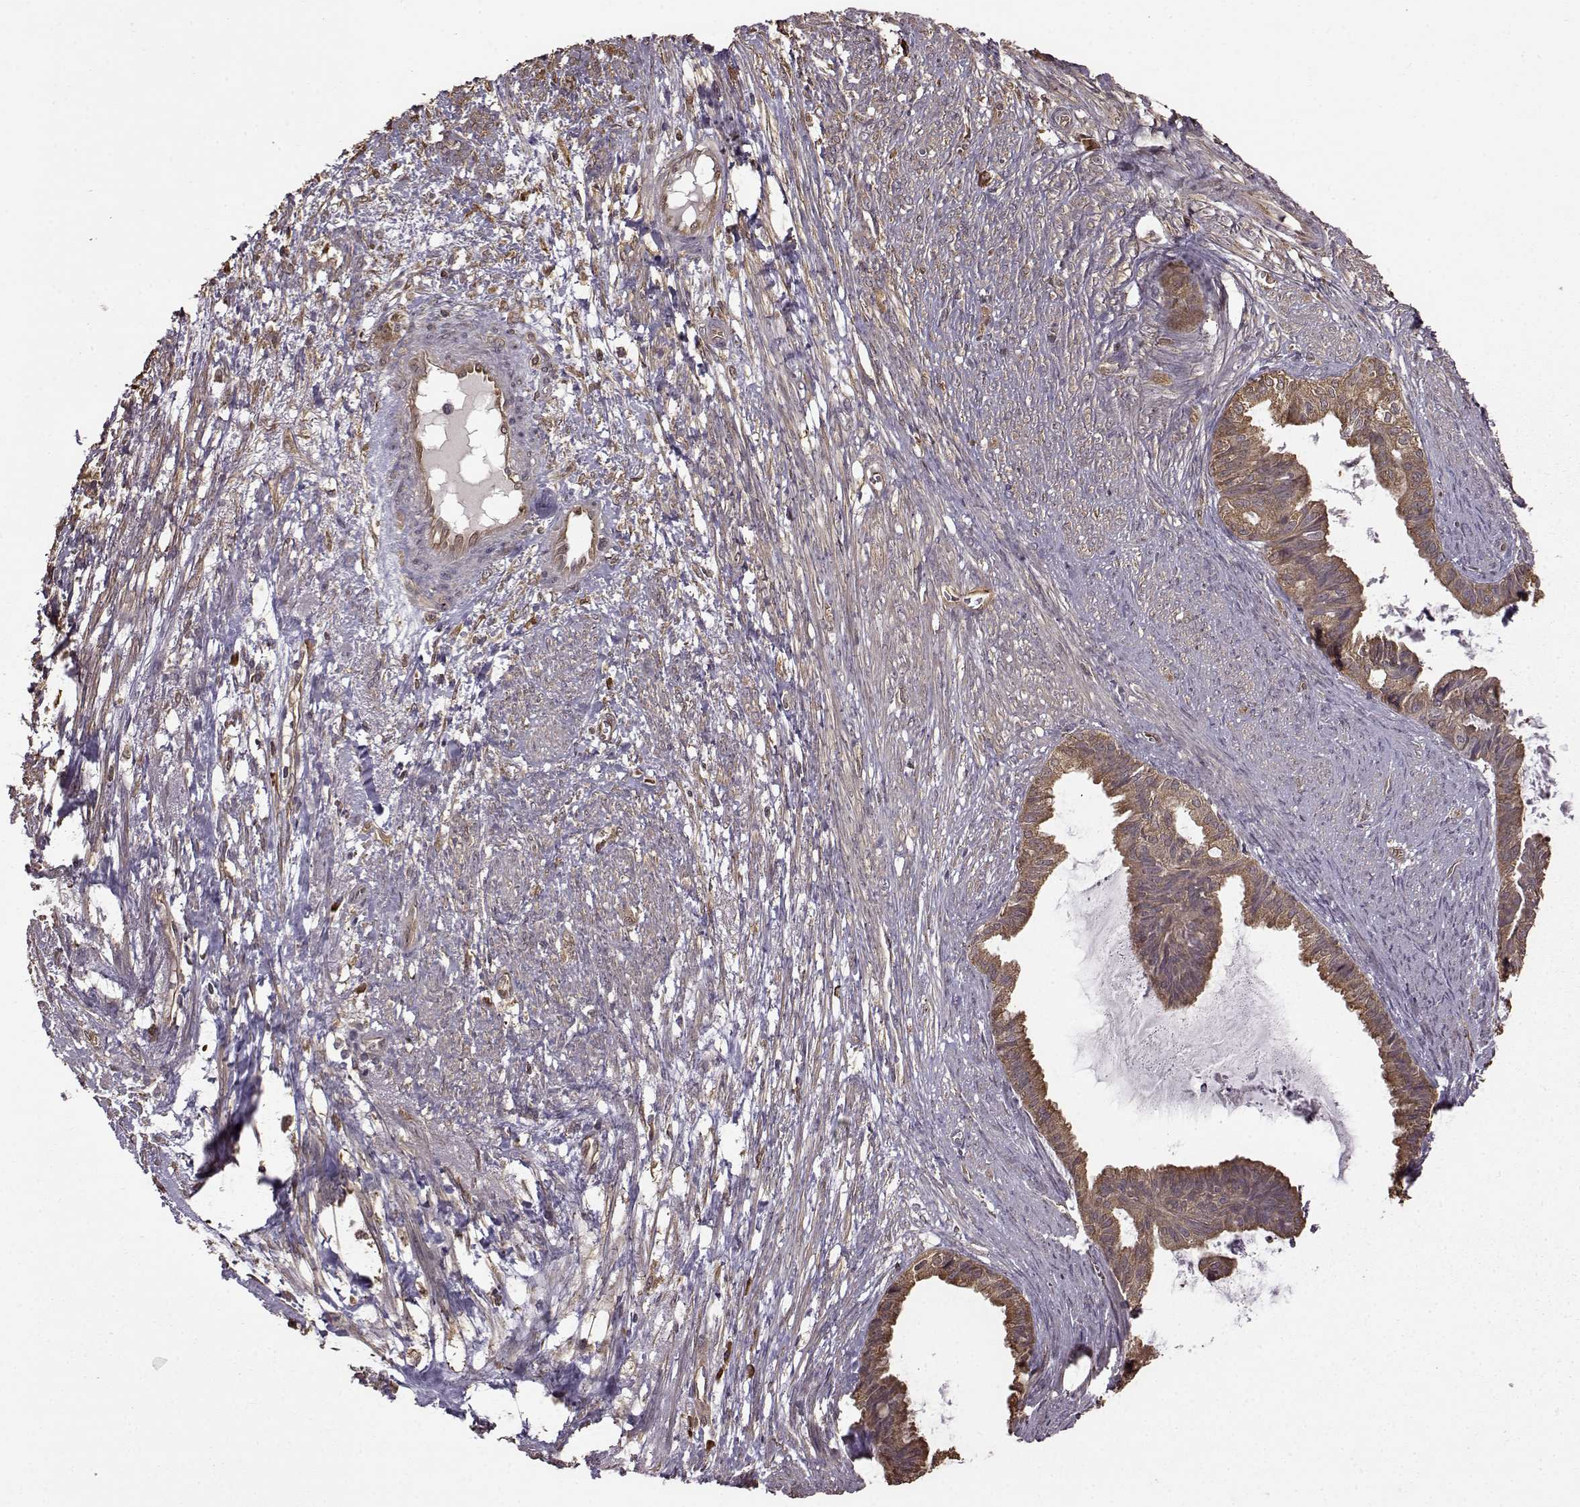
{"staining": {"intensity": "moderate", "quantity": ">75%", "location": "cytoplasmic/membranous"}, "tissue": "endometrial cancer", "cell_type": "Tumor cells", "image_type": "cancer", "snomed": [{"axis": "morphology", "description": "Adenocarcinoma, NOS"}, {"axis": "topography", "description": "Endometrium"}], "caption": "This is an image of immunohistochemistry (IHC) staining of endometrial cancer (adenocarcinoma), which shows moderate expression in the cytoplasmic/membranous of tumor cells.", "gene": "NME1-NME2", "patient": {"sex": "female", "age": 86}}